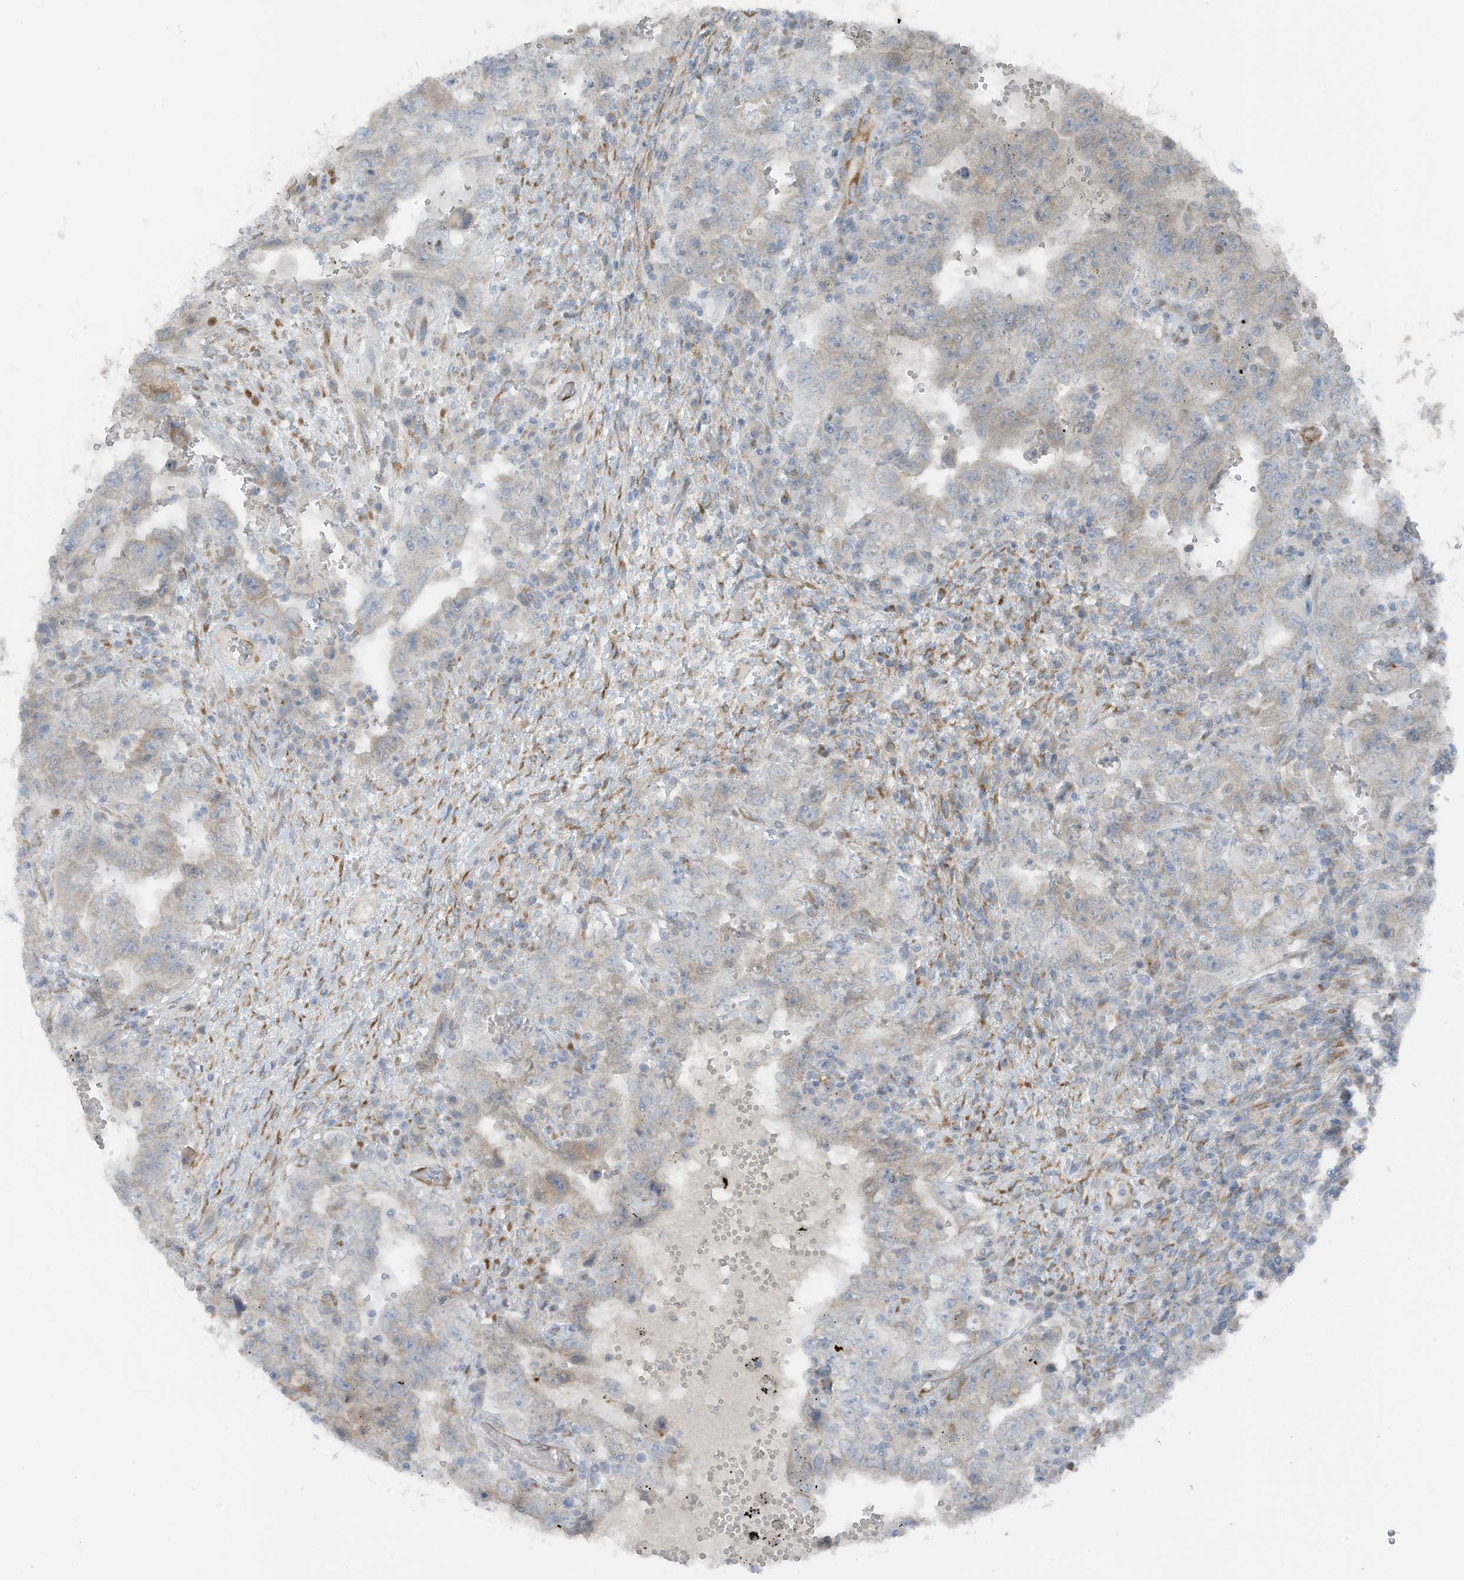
{"staining": {"intensity": "negative", "quantity": "none", "location": "none"}, "tissue": "testis cancer", "cell_type": "Tumor cells", "image_type": "cancer", "snomed": [{"axis": "morphology", "description": "Carcinoma, Embryonal, NOS"}, {"axis": "topography", "description": "Testis"}], "caption": "IHC image of neoplastic tissue: human embryonal carcinoma (testis) stained with DAB (3,3'-diaminobenzidine) demonstrates no significant protein staining in tumor cells. Nuclei are stained in blue.", "gene": "ARHGEF33", "patient": {"sex": "male", "age": 26}}